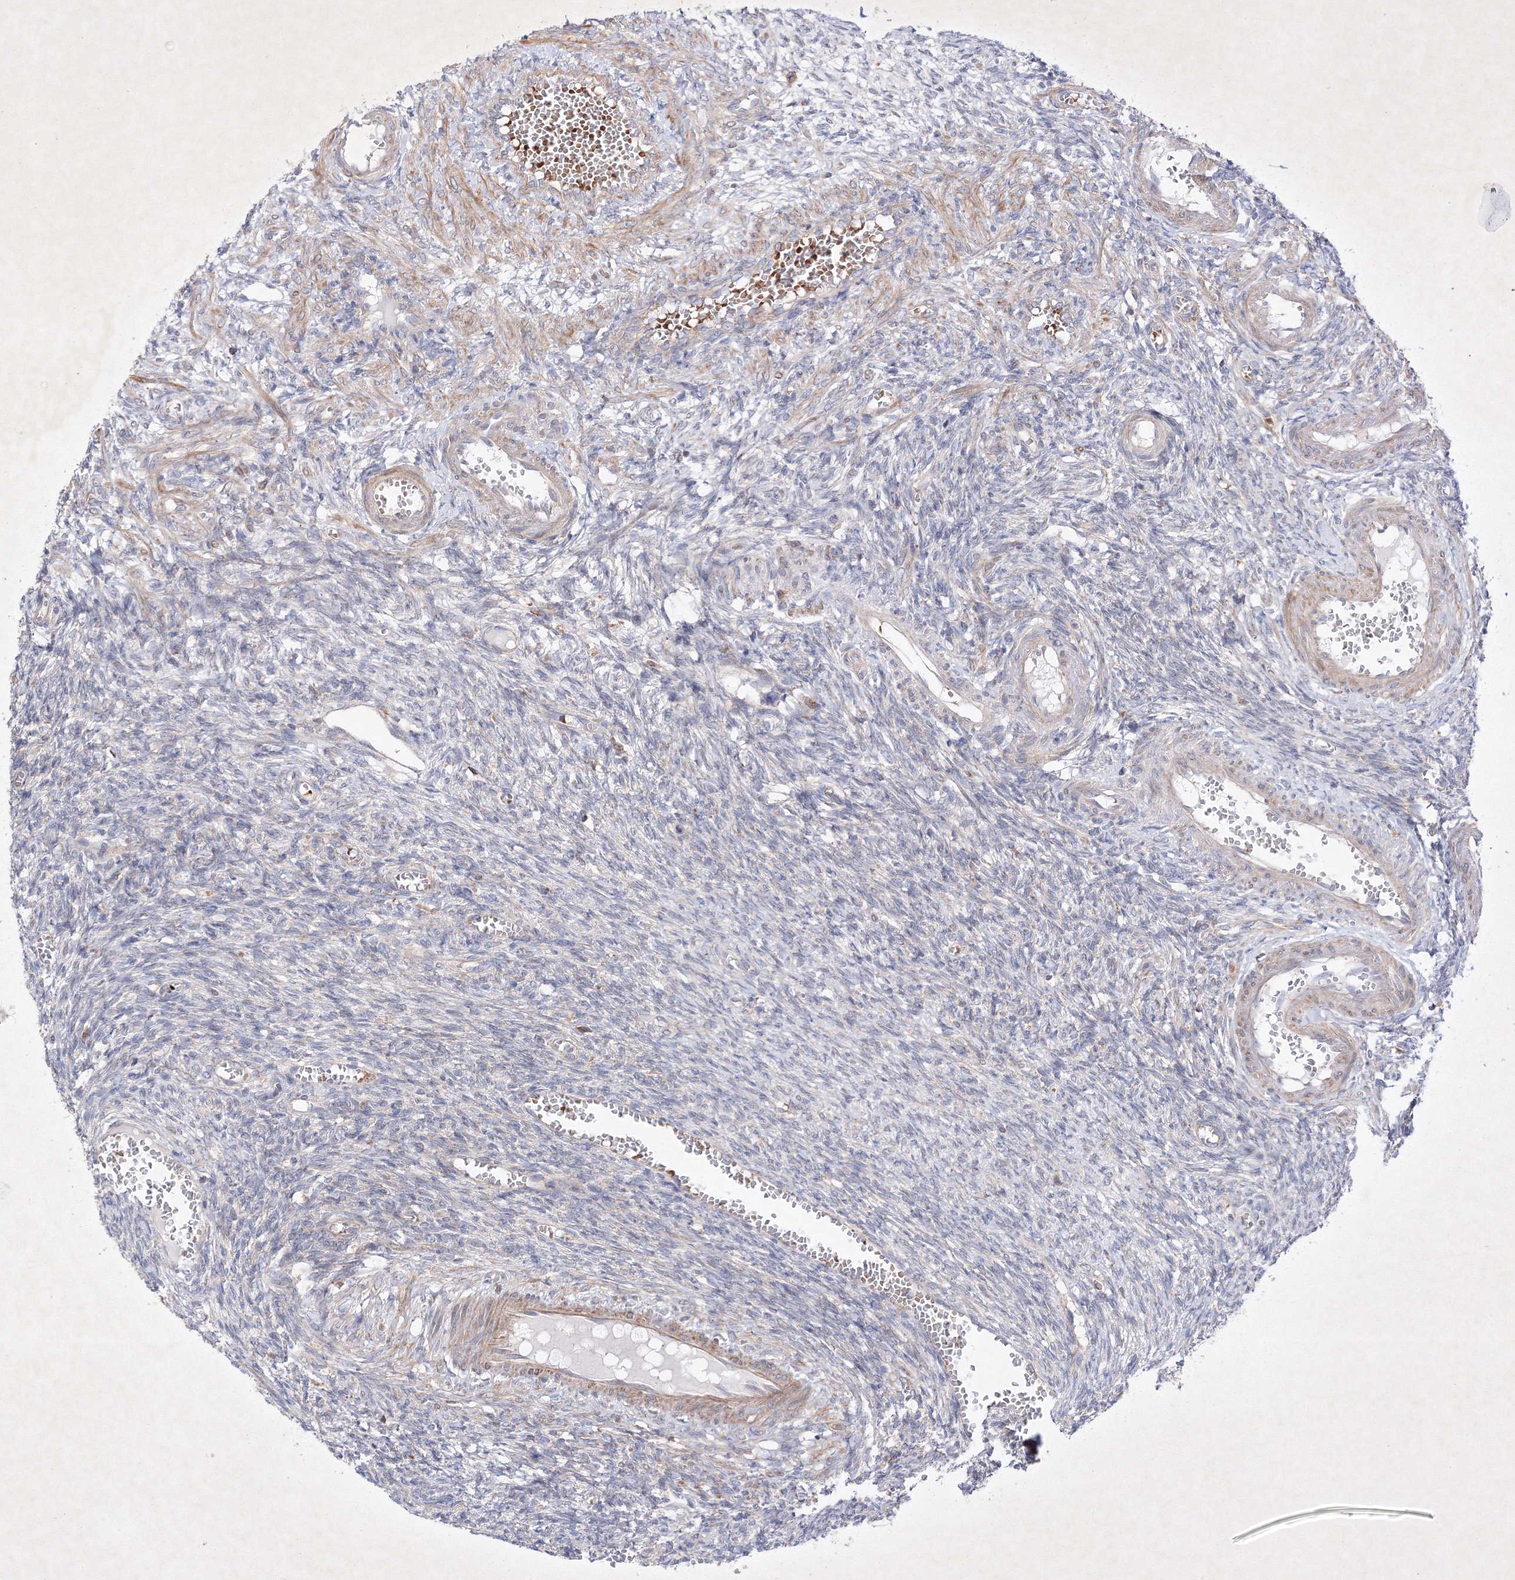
{"staining": {"intensity": "strong", "quantity": ">75%", "location": "cytoplasmic/membranous"}, "tissue": "ovary", "cell_type": "Follicle cells", "image_type": "normal", "snomed": [{"axis": "morphology", "description": "Normal tissue, NOS"}, {"axis": "topography", "description": "Ovary"}], "caption": "Ovary stained with DAB (3,3'-diaminobenzidine) immunohistochemistry (IHC) exhibits high levels of strong cytoplasmic/membranous staining in about >75% of follicle cells. The staining was performed using DAB, with brown indicating positive protein expression. Nuclei are stained blue with hematoxylin.", "gene": "OPA1", "patient": {"sex": "female", "age": 27}}